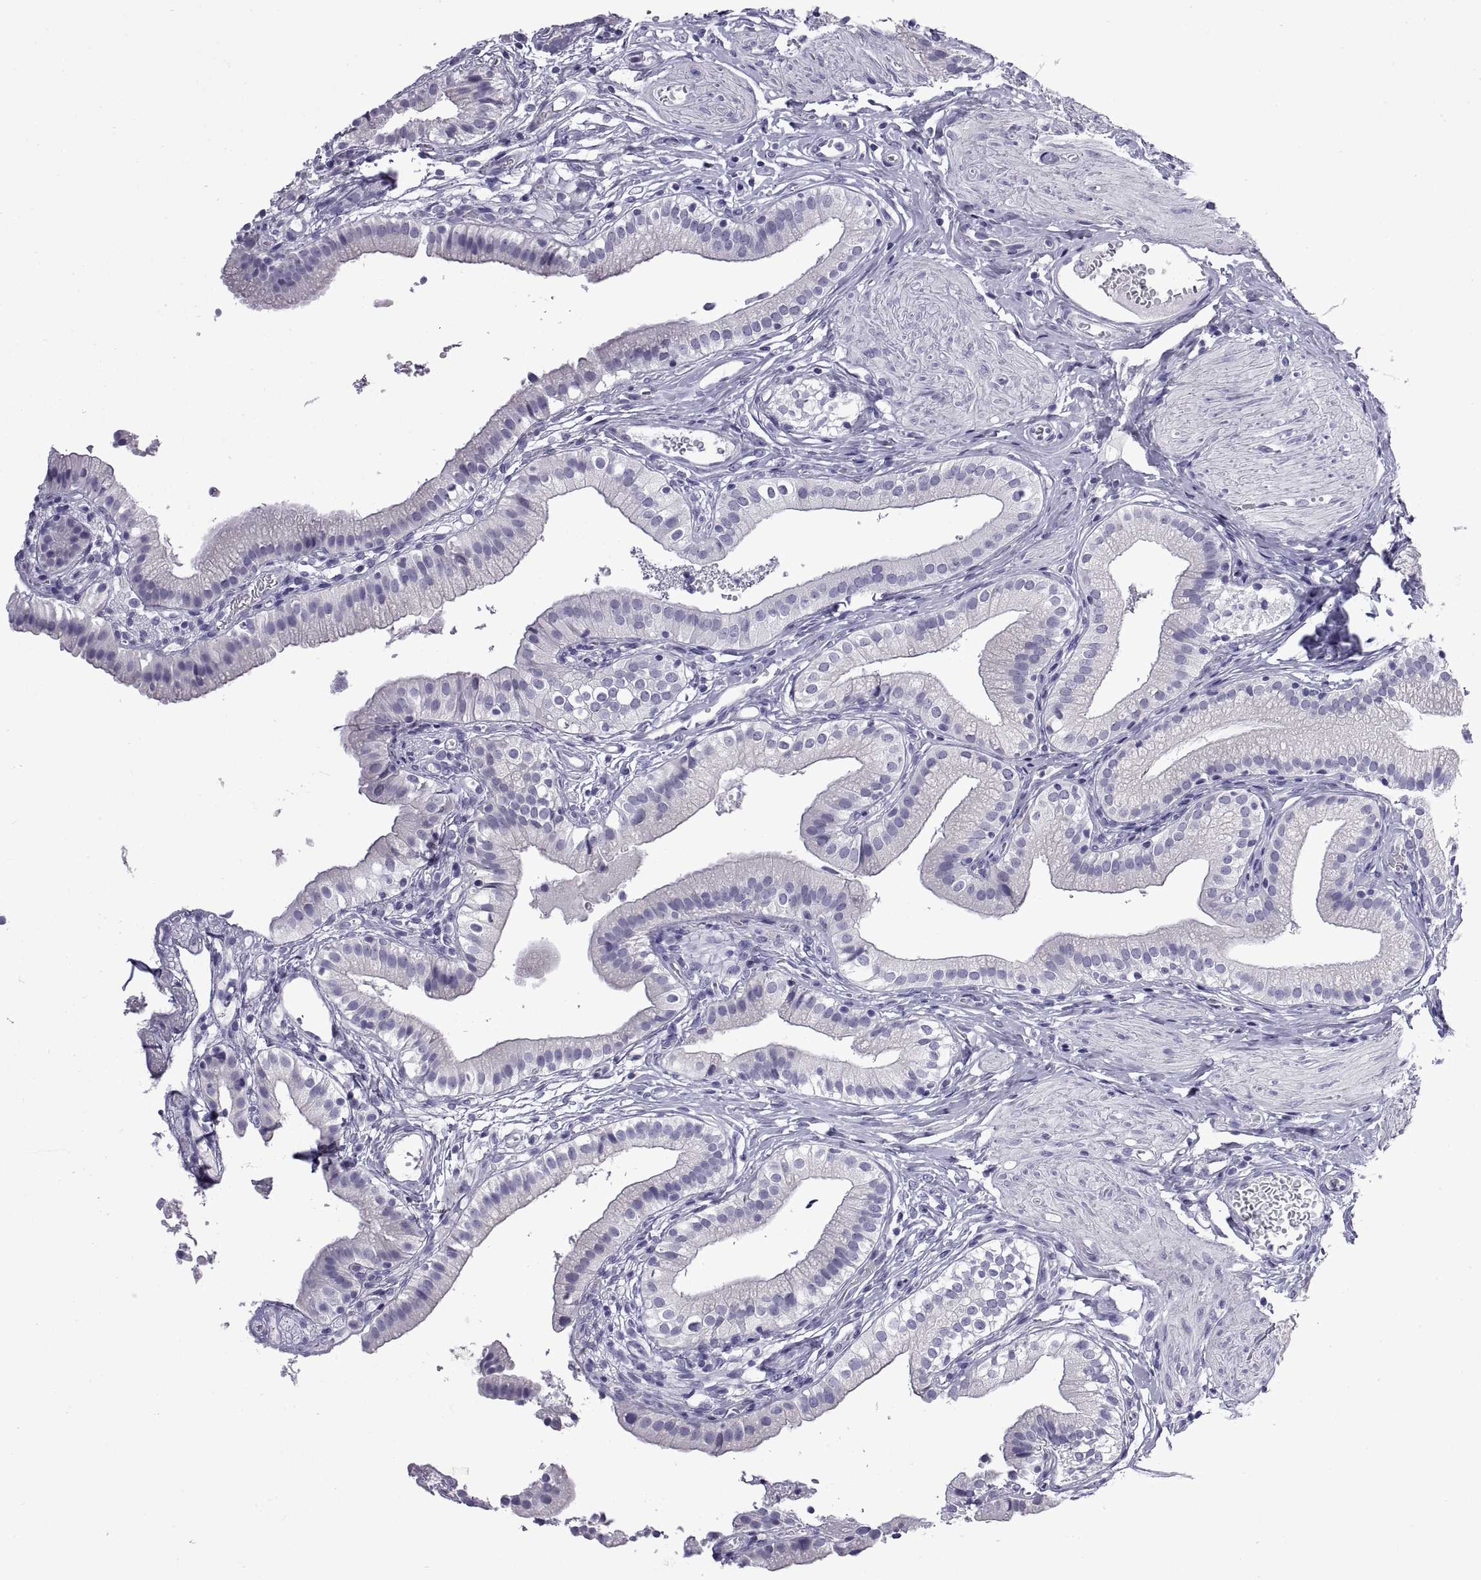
{"staining": {"intensity": "negative", "quantity": "none", "location": "none"}, "tissue": "gallbladder", "cell_type": "Glandular cells", "image_type": "normal", "snomed": [{"axis": "morphology", "description": "Normal tissue, NOS"}, {"axis": "topography", "description": "Gallbladder"}], "caption": "IHC image of benign gallbladder: gallbladder stained with DAB exhibits no significant protein staining in glandular cells. (DAB IHC with hematoxylin counter stain).", "gene": "CRISP1", "patient": {"sex": "female", "age": 47}}